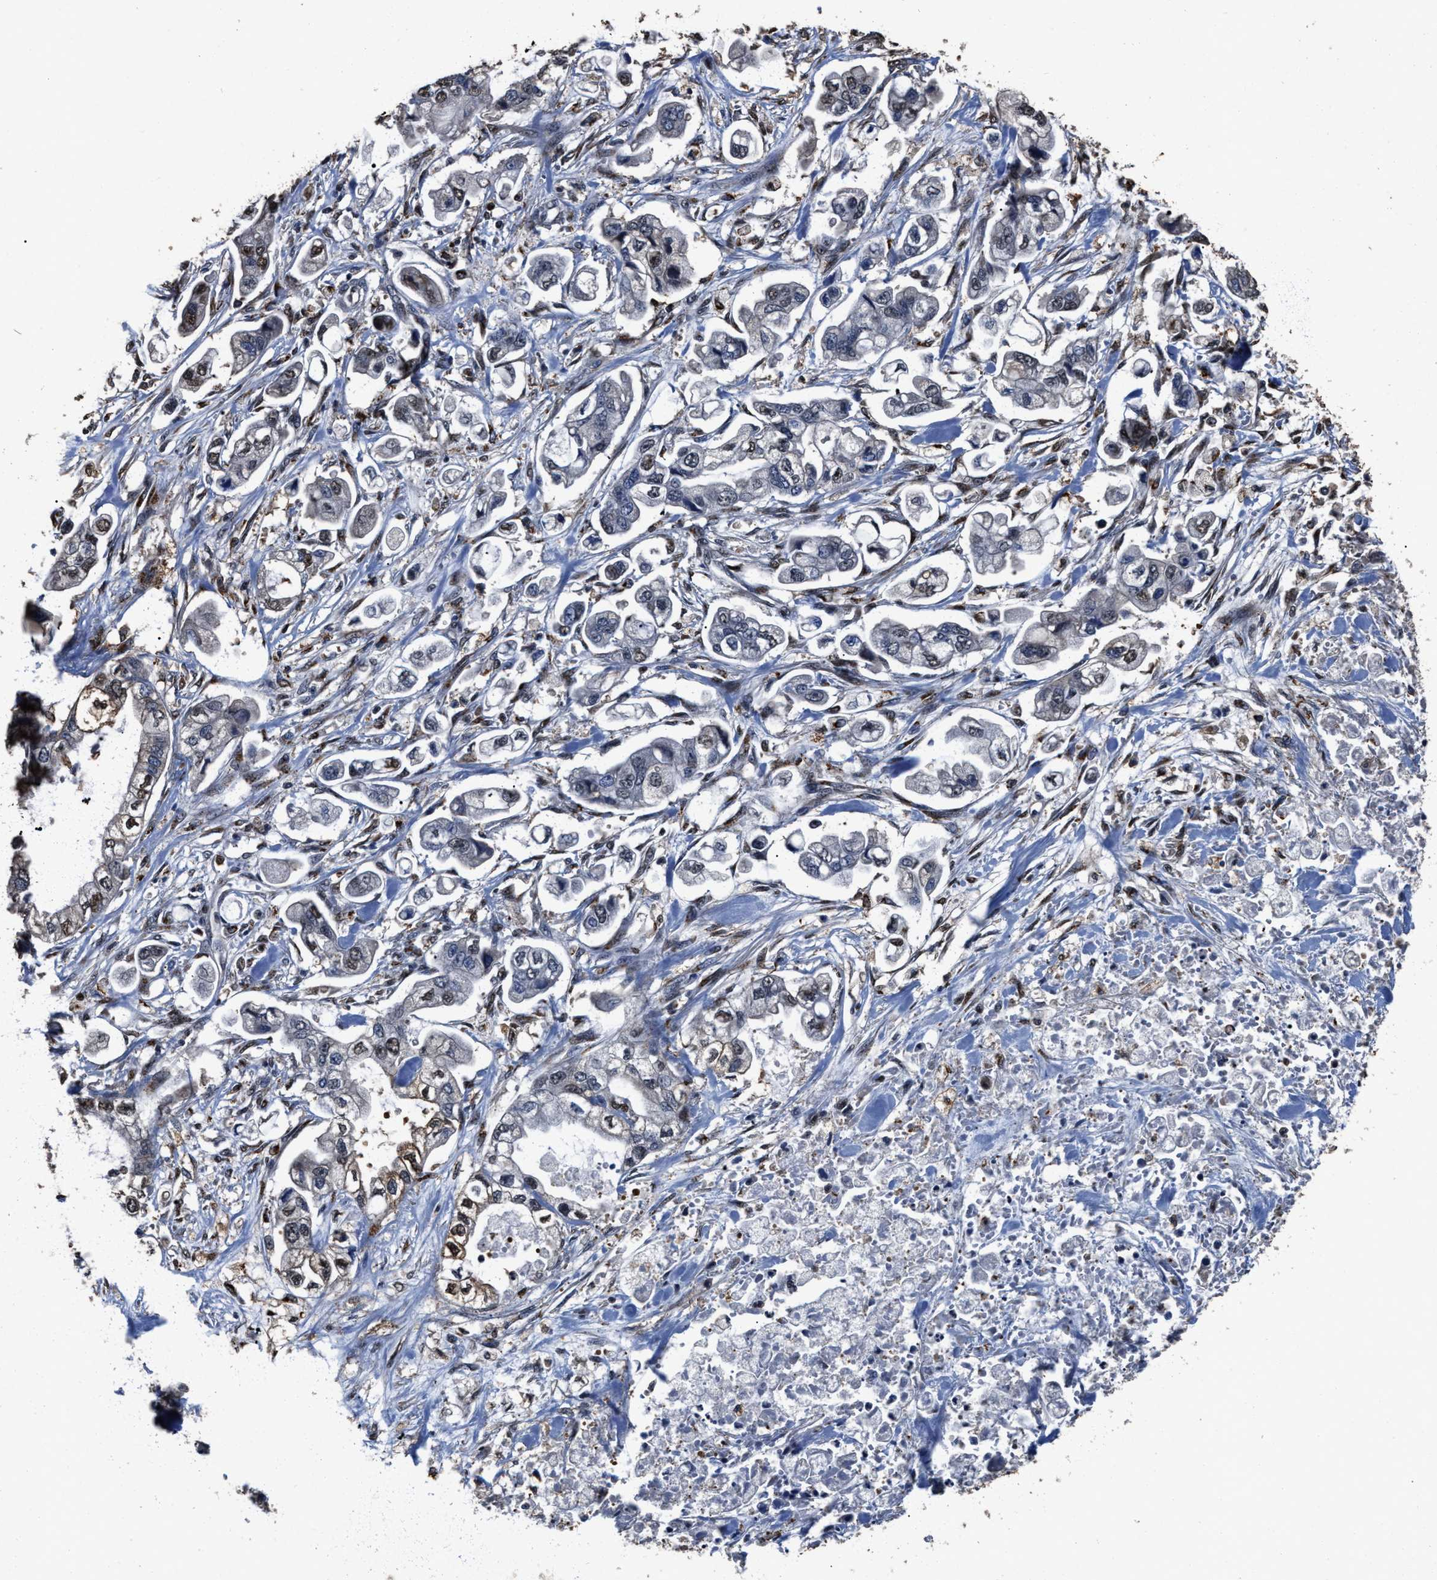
{"staining": {"intensity": "weak", "quantity": "25%-75%", "location": "cytoplasmic/membranous,nuclear"}, "tissue": "stomach cancer", "cell_type": "Tumor cells", "image_type": "cancer", "snomed": [{"axis": "morphology", "description": "Normal tissue, NOS"}, {"axis": "morphology", "description": "Adenocarcinoma, NOS"}, {"axis": "topography", "description": "Stomach"}], "caption": "This is an image of IHC staining of stomach cancer (adenocarcinoma), which shows weak expression in the cytoplasmic/membranous and nuclear of tumor cells.", "gene": "TPST2", "patient": {"sex": "male", "age": 62}}